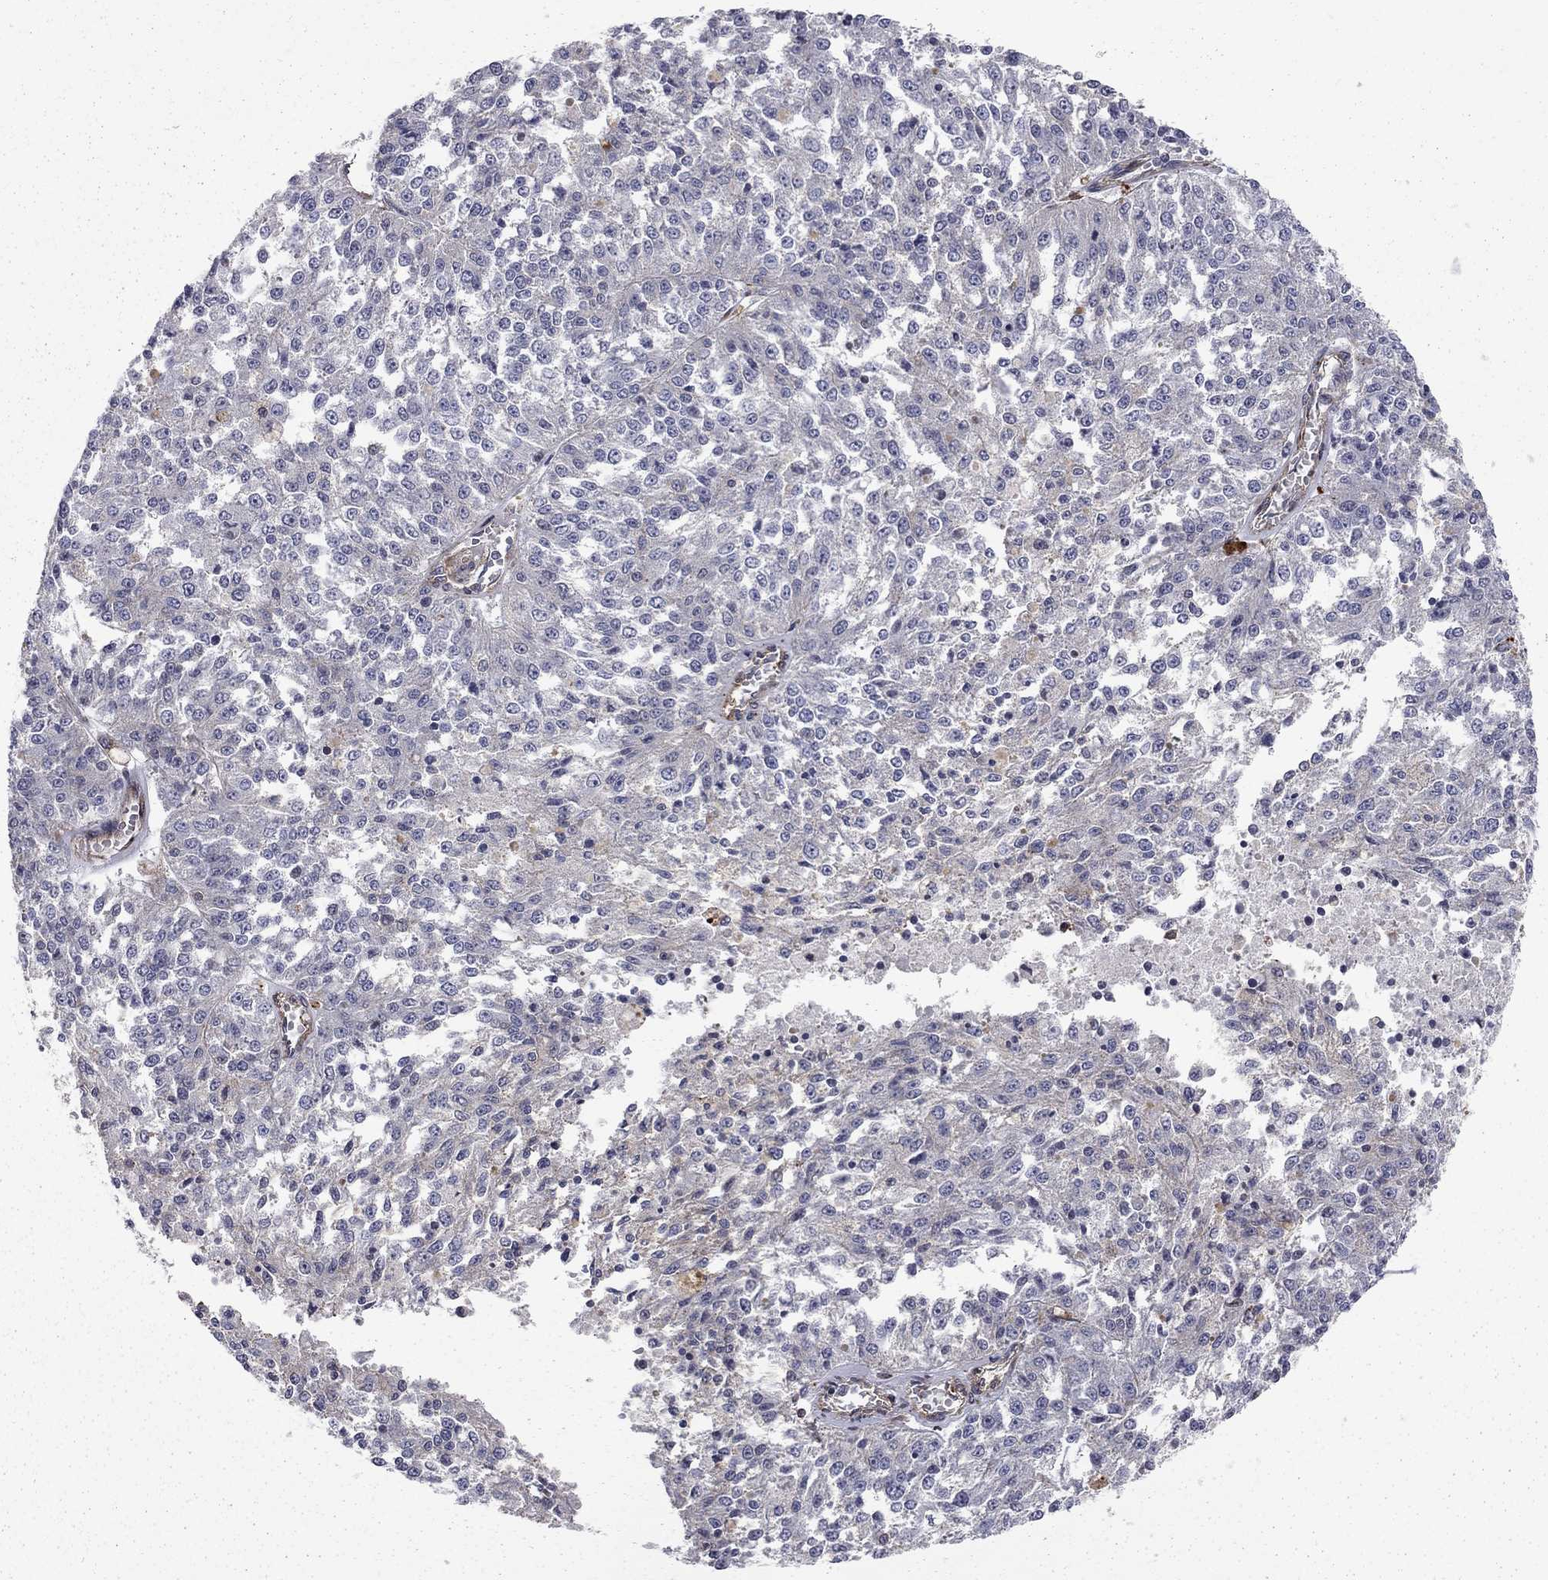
{"staining": {"intensity": "negative", "quantity": "none", "location": "none"}, "tissue": "melanoma", "cell_type": "Tumor cells", "image_type": "cancer", "snomed": [{"axis": "morphology", "description": "Malignant melanoma, Metastatic site"}, {"axis": "topography", "description": "Lymph node"}], "caption": "An image of melanoma stained for a protein demonstrates no brown staining in tumor cells.", "gene": "RASEF", "patient": {"sex": "female", "age": 64}}